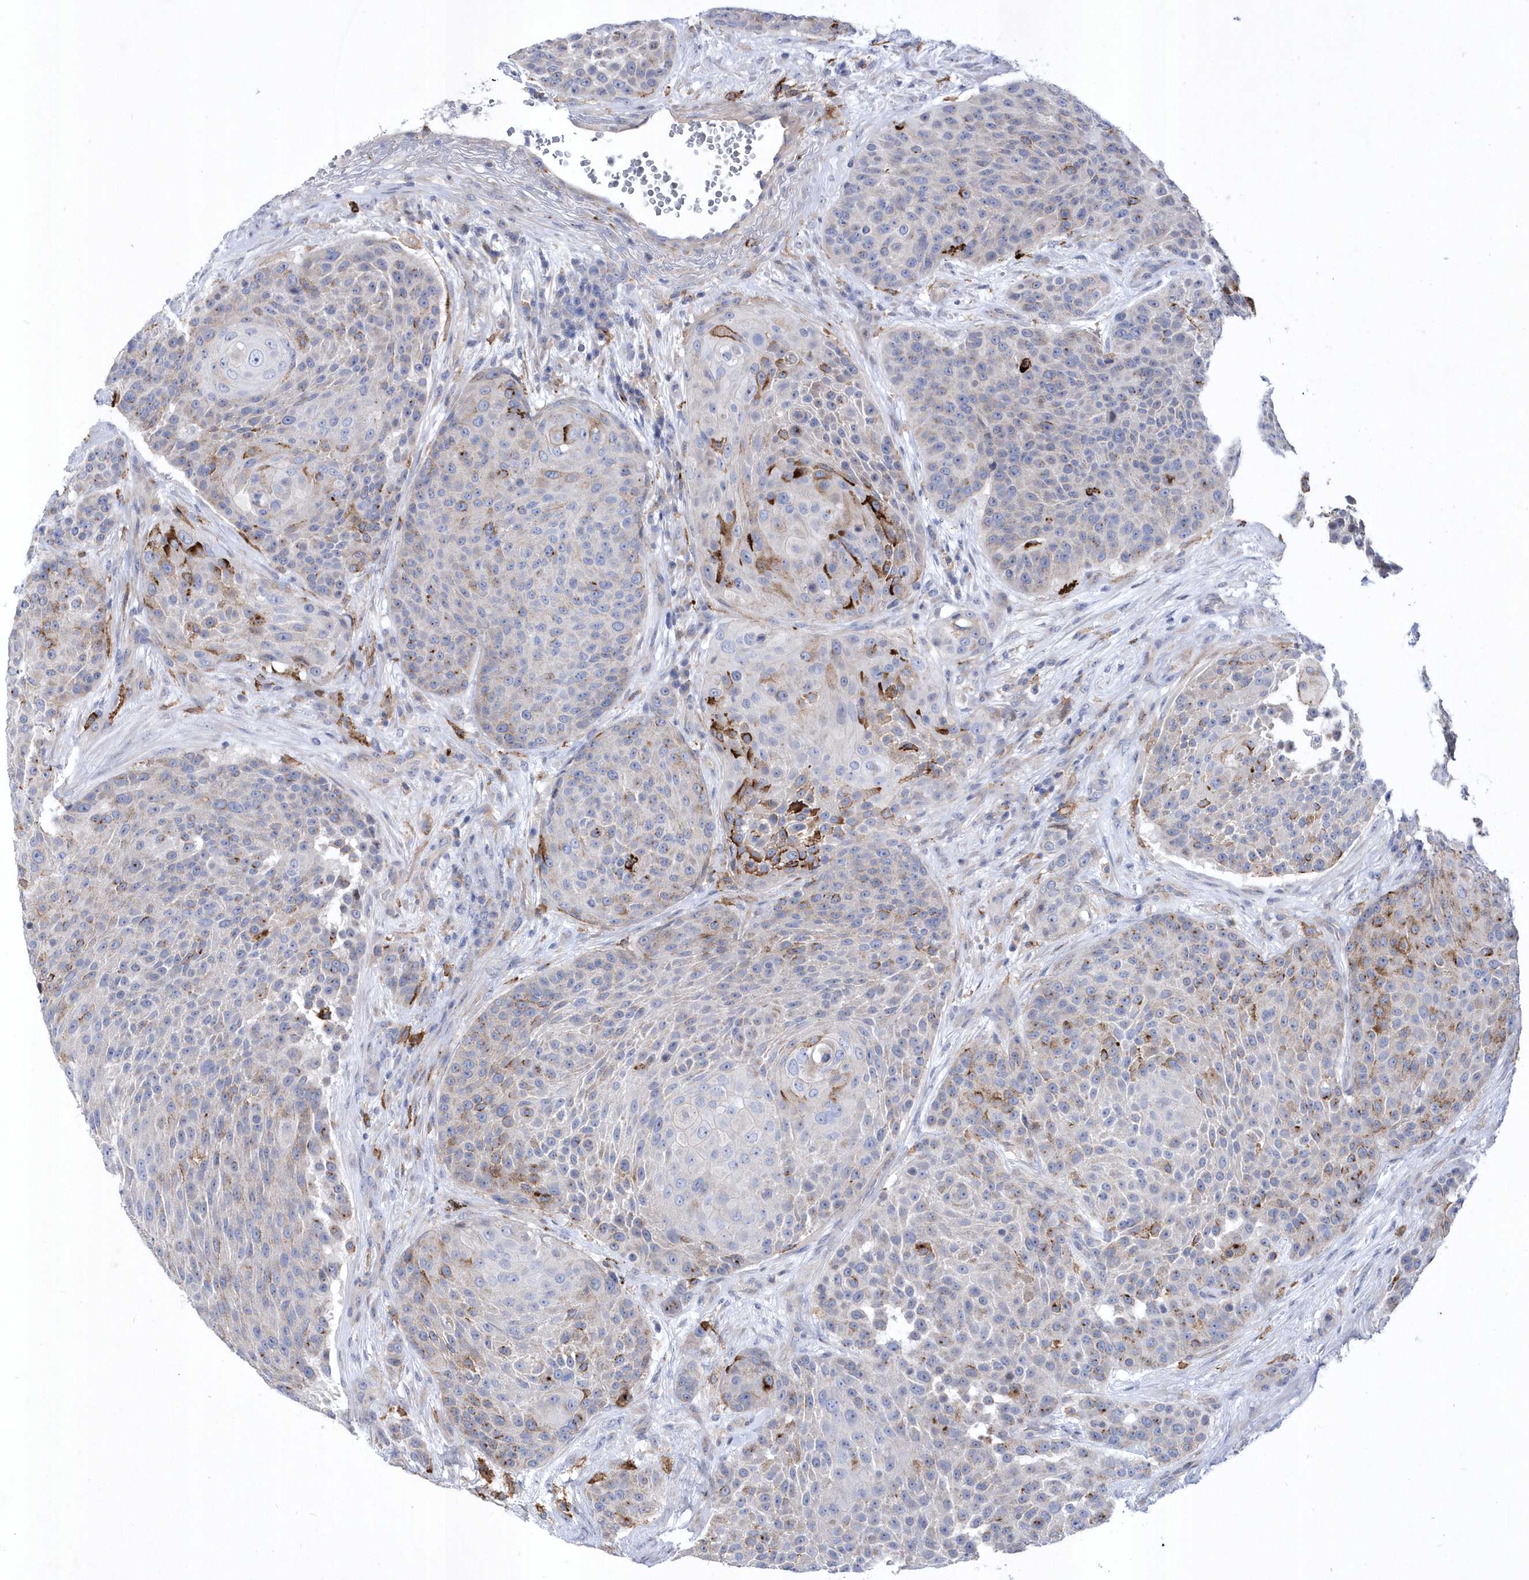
{"staining": {"intensity": "moderate", "quantity": "<25%", "location": "cytoplasmic/membranous"}, "tissue": "urothelial cancer", "cell_type": "Tumor cells", "image_type": "cancer", "snomed": [{"axis": "morphology", "description": "Urothelial carcinoma, High grade"}, {"axis": "topography", "description": "Urinary bladder"}], "caption": "Urothelial cancer tissue demonstrates moderate cytoplasmic/membranous positivity in approximately <25% of tumor cells", "gene": "LONRF2", "patient": {"sex": "female", "age": 63}}